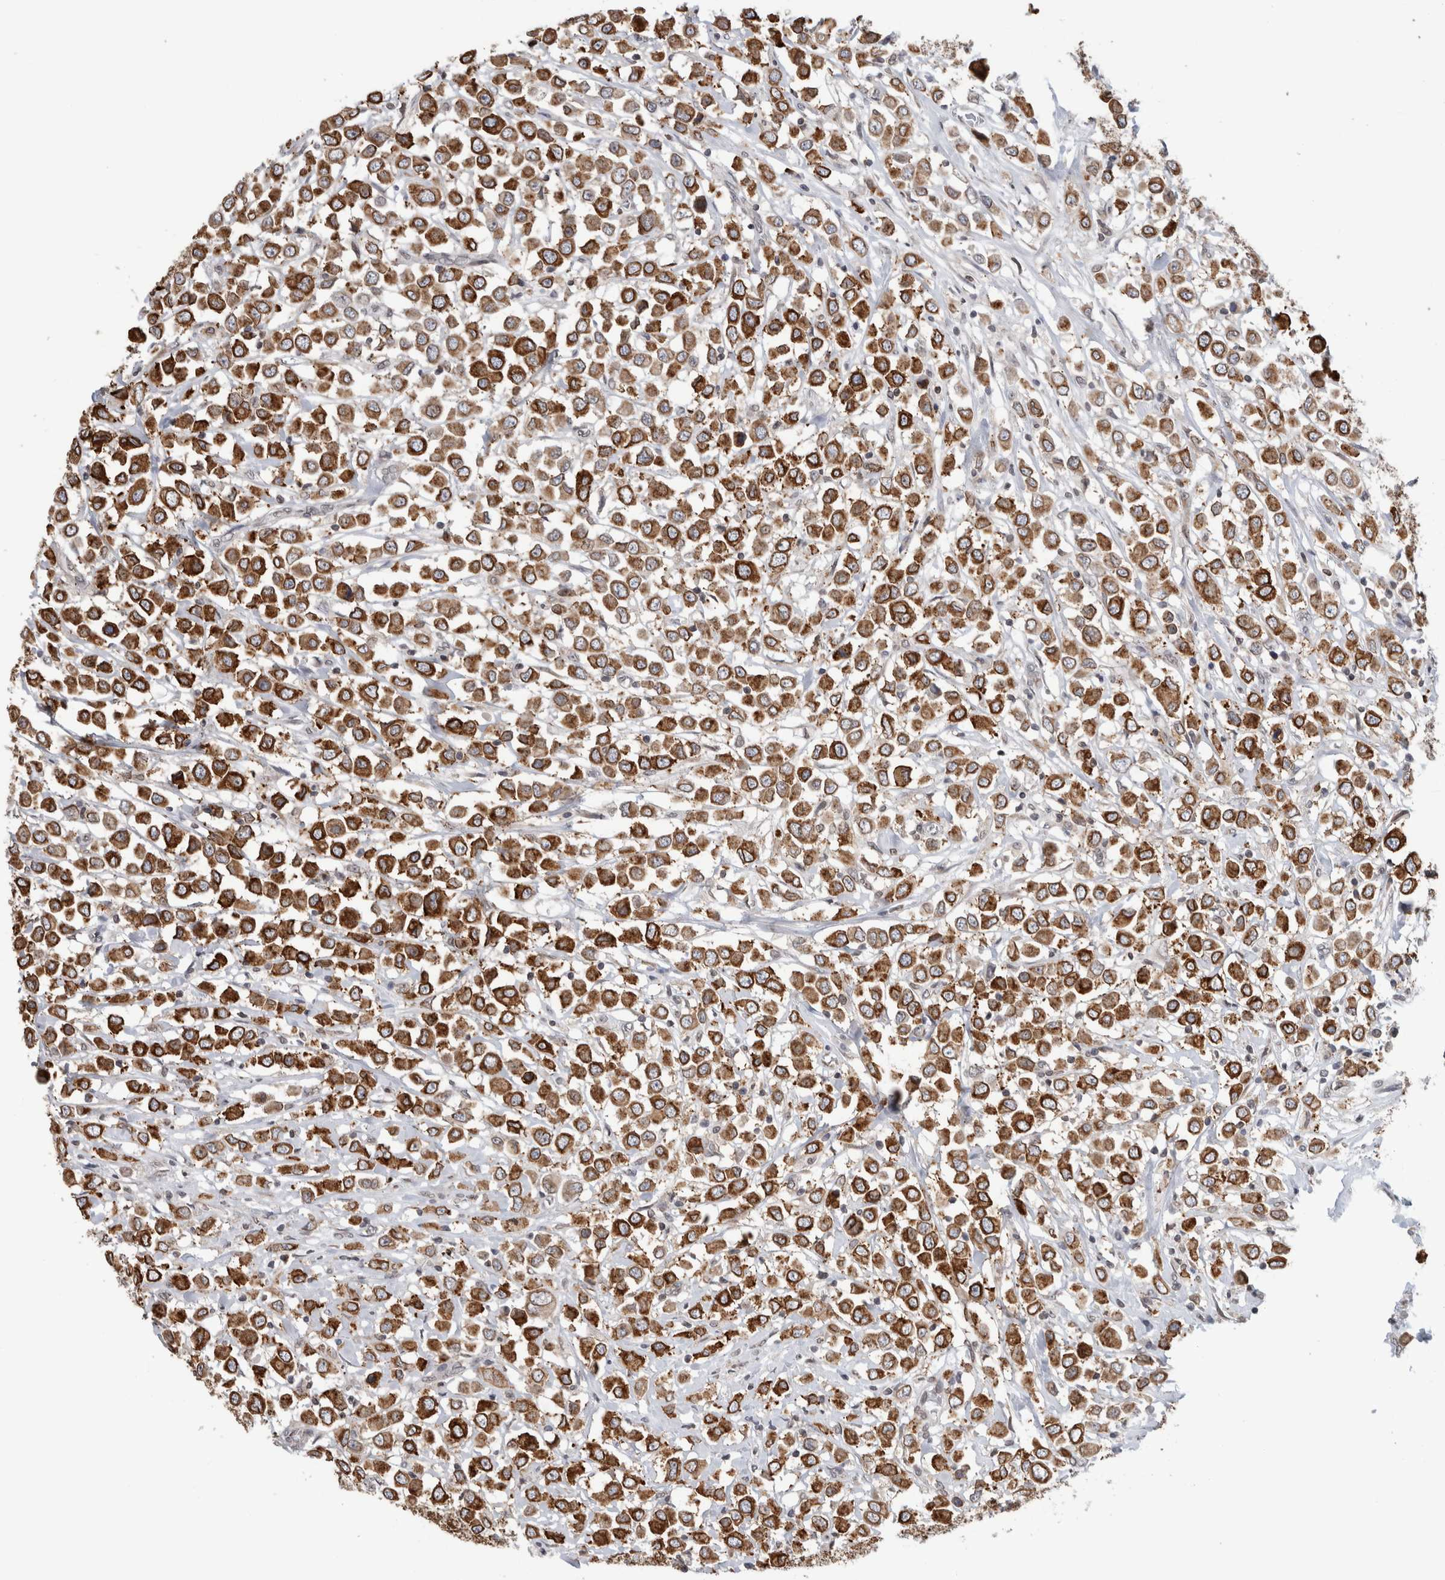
{"staining": {"intensity": "strong", "quantity": ">75%", "location": "cytoplasmic/membranous"}, "tissue": "breast cancer", "cell_type": "Tumor cells", "image_type": "cancer", "snomed": [{"axis": "morphology", "description": "Duct carcinoma"}, {"axis": "topography", "description": "Breast"}], "caption": "A brown stain labels strong cytoplasmic/membranous expression of a protein in infiltrating ductal carcinoma (breast) tumor cells.", "gene": "RBMX2", "patient": {"sex": "female", "age": 61}}